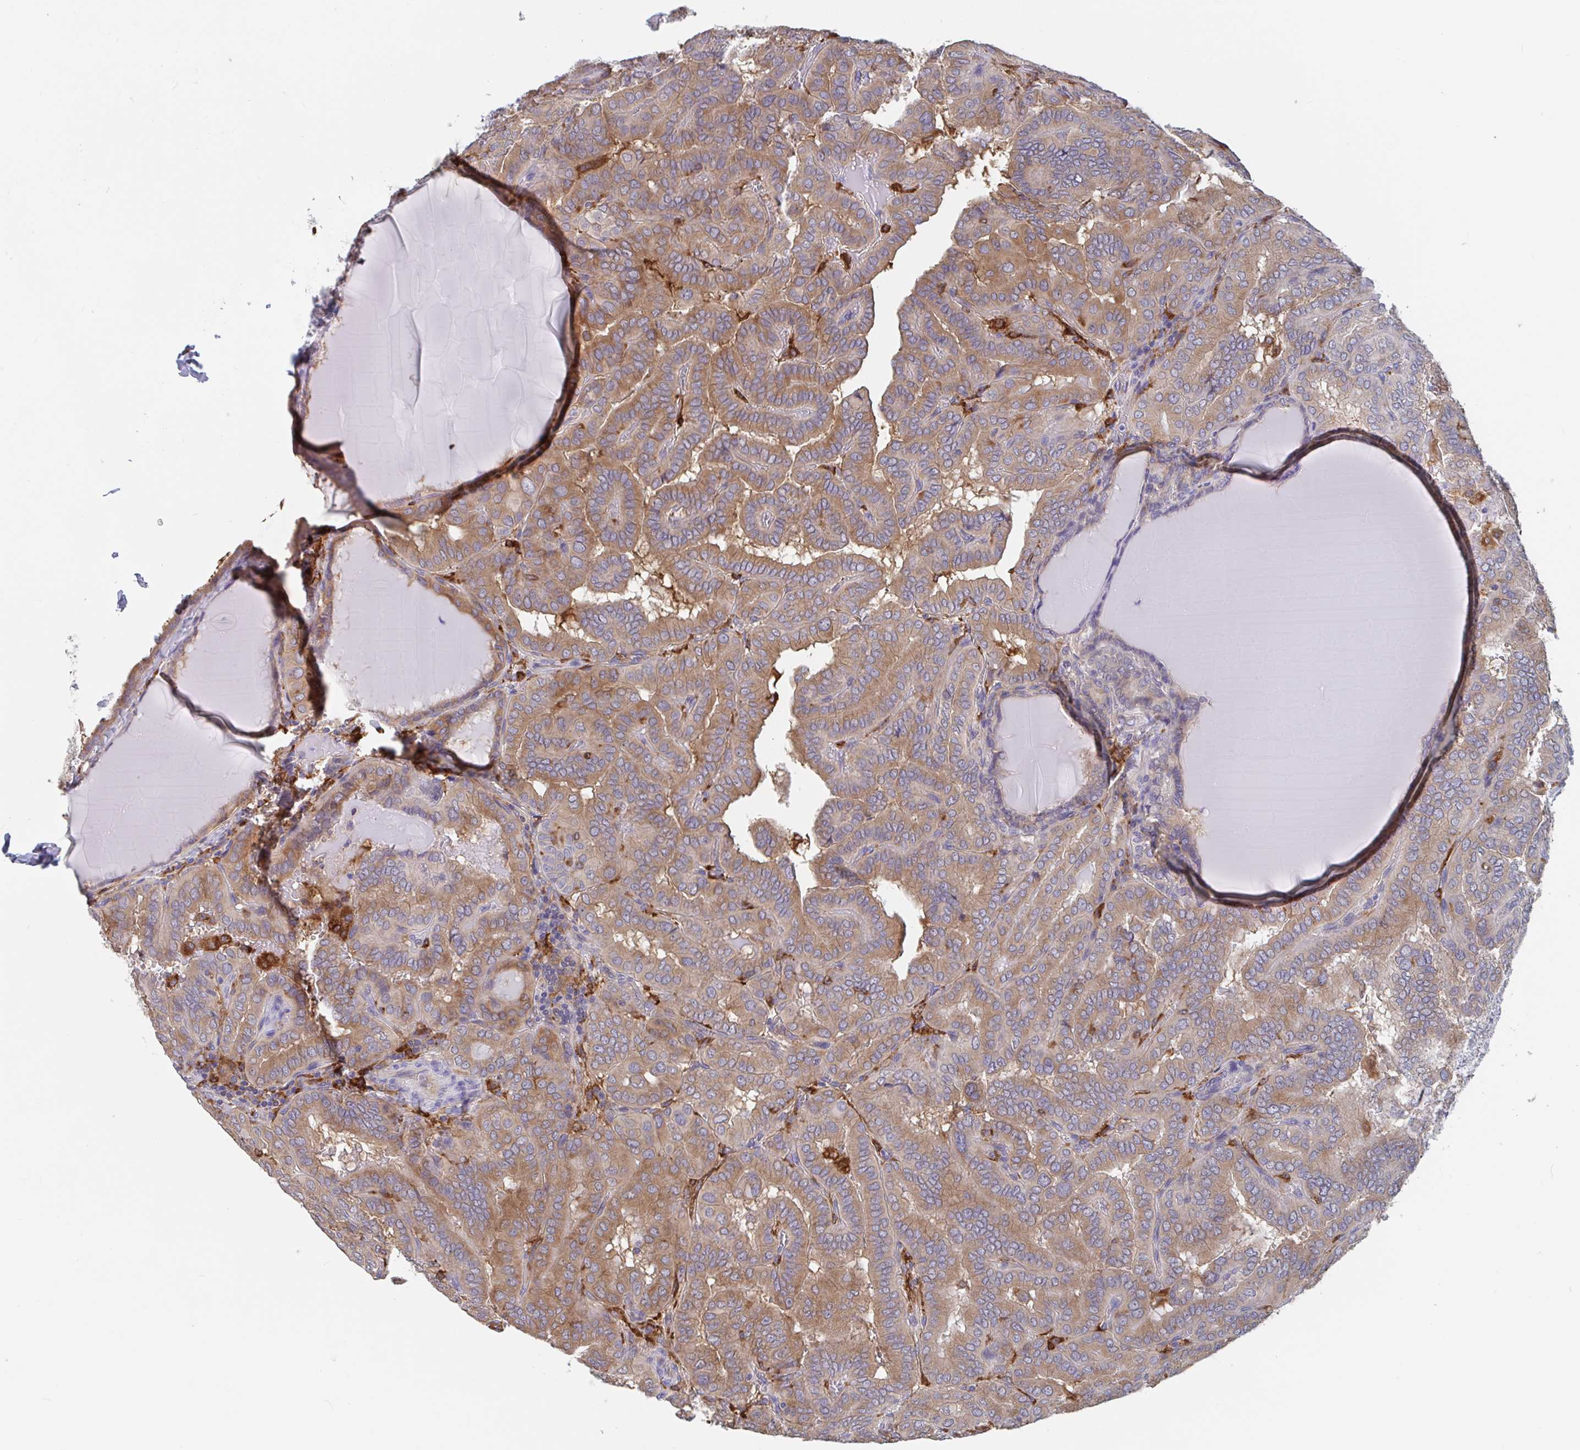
{"staining": {"intensity": "moderate", "quantity": ">75%", "location": "cytoplasmic/membranous"}, "tissue": "thyroid cancer", "cell_type": "Tumor cells", "image_type": "cancer", "snomed": [{"axis": "morphology", "description": "Papillary adenocarcinoma, NOS"}, {"axis": "topography", "description": "Thyroid gland"}], "caption": "Immunohistochemistry (IHC) micrograph of thyroid cancer stained for a protein (brown), which exhibits medium levels of moderate cytoplasmic/membranous expression in about >75% of tumor cells.", "gene": "SNX8", "patient": {"sex": "female", "age": 46}}